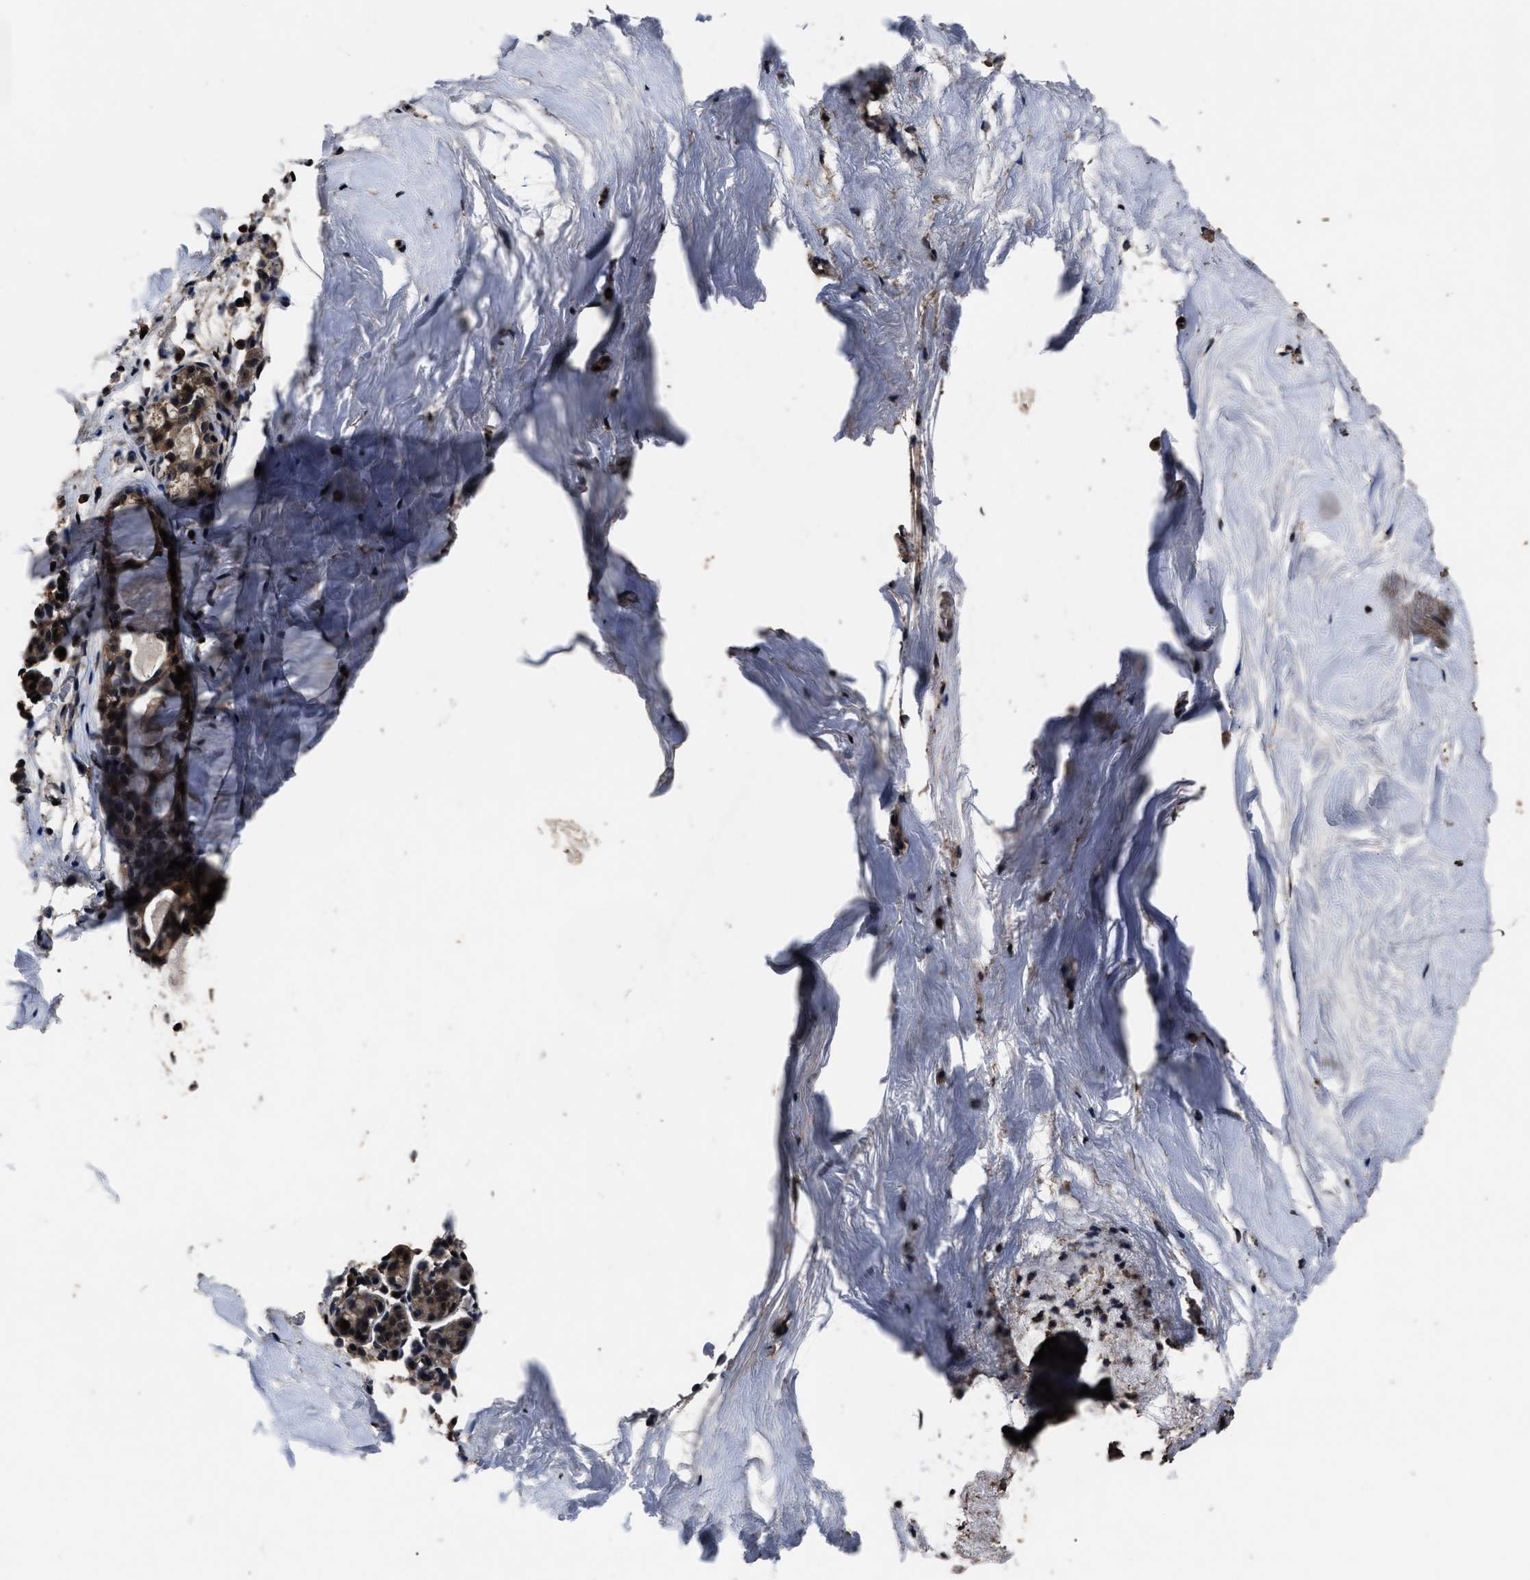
{"staining": {"intensity": "strong", "quantity": ">75%", "location": "nuclear"}, "tissue": "breast", "cell_type": "Adipocytes", "image_type": "normal", "snomed": [{"axis": "morphology", "description": "Normal tissue, NOS"}, {"axis": "topography", "description": "Breast"}], "caption": "Protein expression analysis of benign breast demonstrates strong nuclear expression in approximately >75% of adipocytes. (DAB (3,3'-diaminobenzidine) IHC, brown staining for protein, blue staining for nuclei).", "gene": "RSBN1L", "patient": {"sex": "female", "age": 62}}